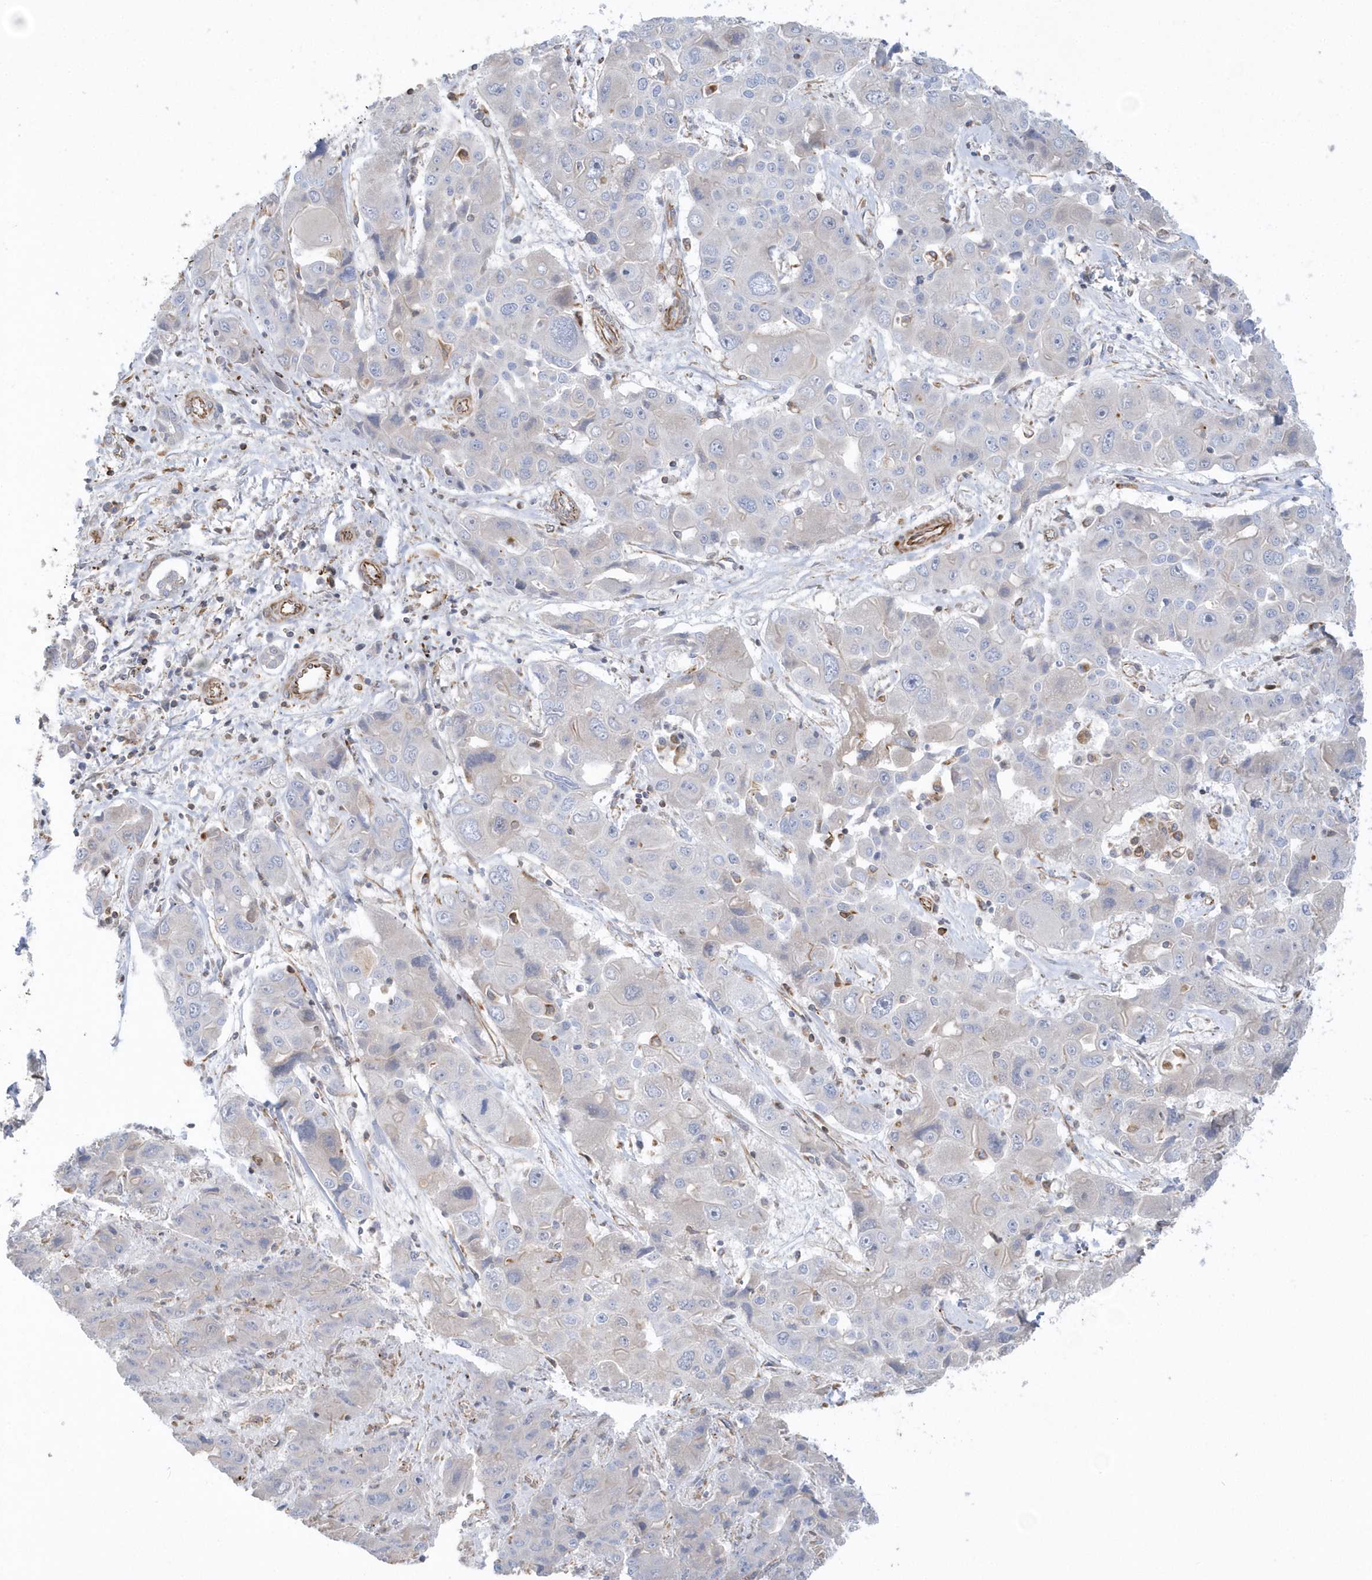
{"staining": {"intensity": "negative", "quantity": "none", "location": "none"}, "tissue": "liver cancer", "cell_type": "Tumor cells", "image_type": "cancer", "snomed": [{"axis": "morphology", "description": "Cholangiocarcinoma"}, {"axis": "topography", "description": "Liver"}], "caption": "IHC image of neoplastic tissue: human cholangiocarcinoma (liver) stained with DAB exhibits no significant protein staining in tumor cells.", "gene": "RAB17", "patient": {"sex": "male", "age": 67}}